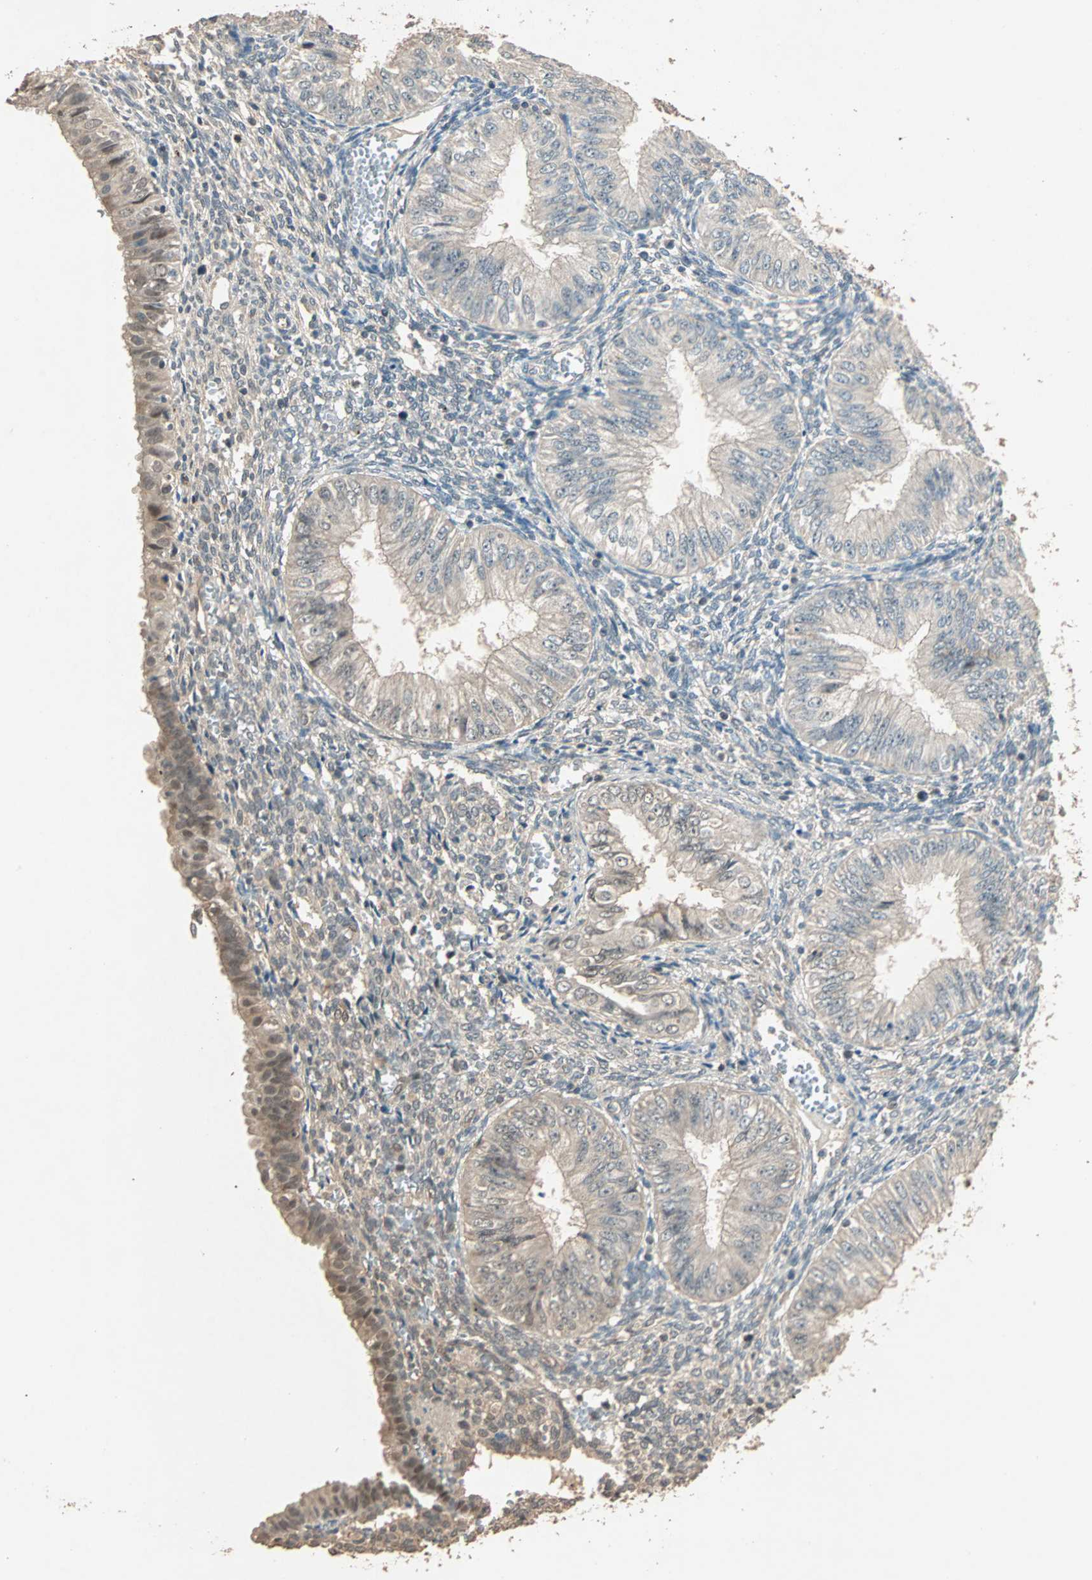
{"staining": {"intensity": "weak", "quantity": ">75%", "location": "cytoplasmic/membranous"}, "tissue": "endometrial cancer", "cell_type": "Tumor cells", "image_type": "cancer", "snomed": [{"axis": "morphology", "description": "Normal tissue, NOS"}, {"axis": "morphology", "description": "Adenocarcinoma, NOS"}, {"axis": "topography", "description": "Endometrium"}], "caption": "Brown immunohistochemical staining in human endometrial cancer exhibits weak cytoplasmic/membranous positivity in about >75% of tumor cells.", "gene": "ZBTB33", "patient": {"sex": "female", "age": 53}}